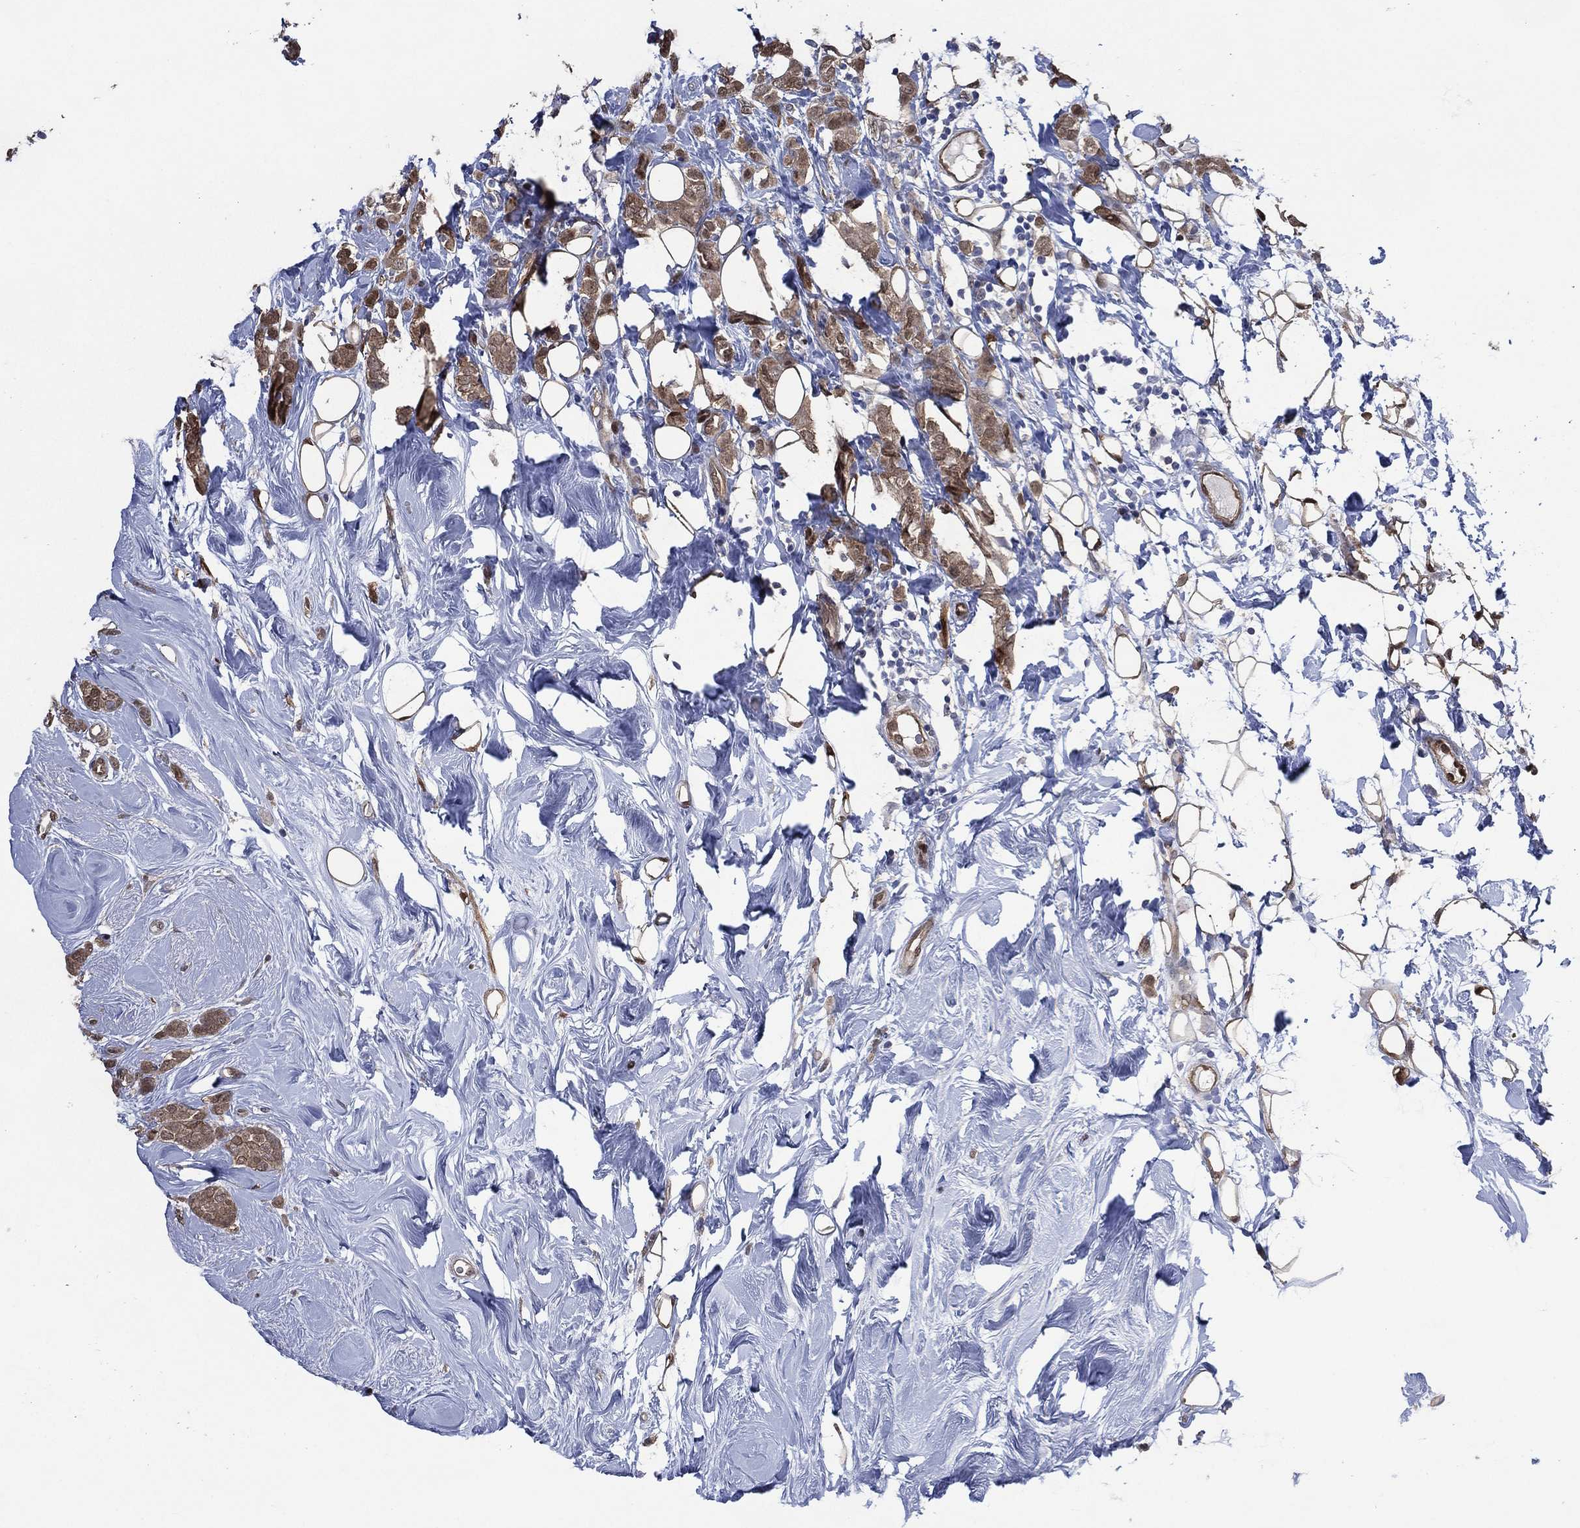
{"staining": {"intensity": "moderate", "quantity": "25%-75%", "location": "cytoplasmic/membranous"}, "tissue": "breast cancer", "cell_type": "Tumor cells", "image_type": "cancer", "snomed": [{"axis": "morphology", "description": "Lobular carcinoma"}, {"axis": "topography", "description": "Breast"}], "caption": "Lobular carcinoma (breast) stained with immunohistochemistry demonstrates moderate cytoplasmic/membranous staining in about 25%-75% of tumor cells.", "gene": "AK1", "patient": {"sex": "female", "age": 49}}